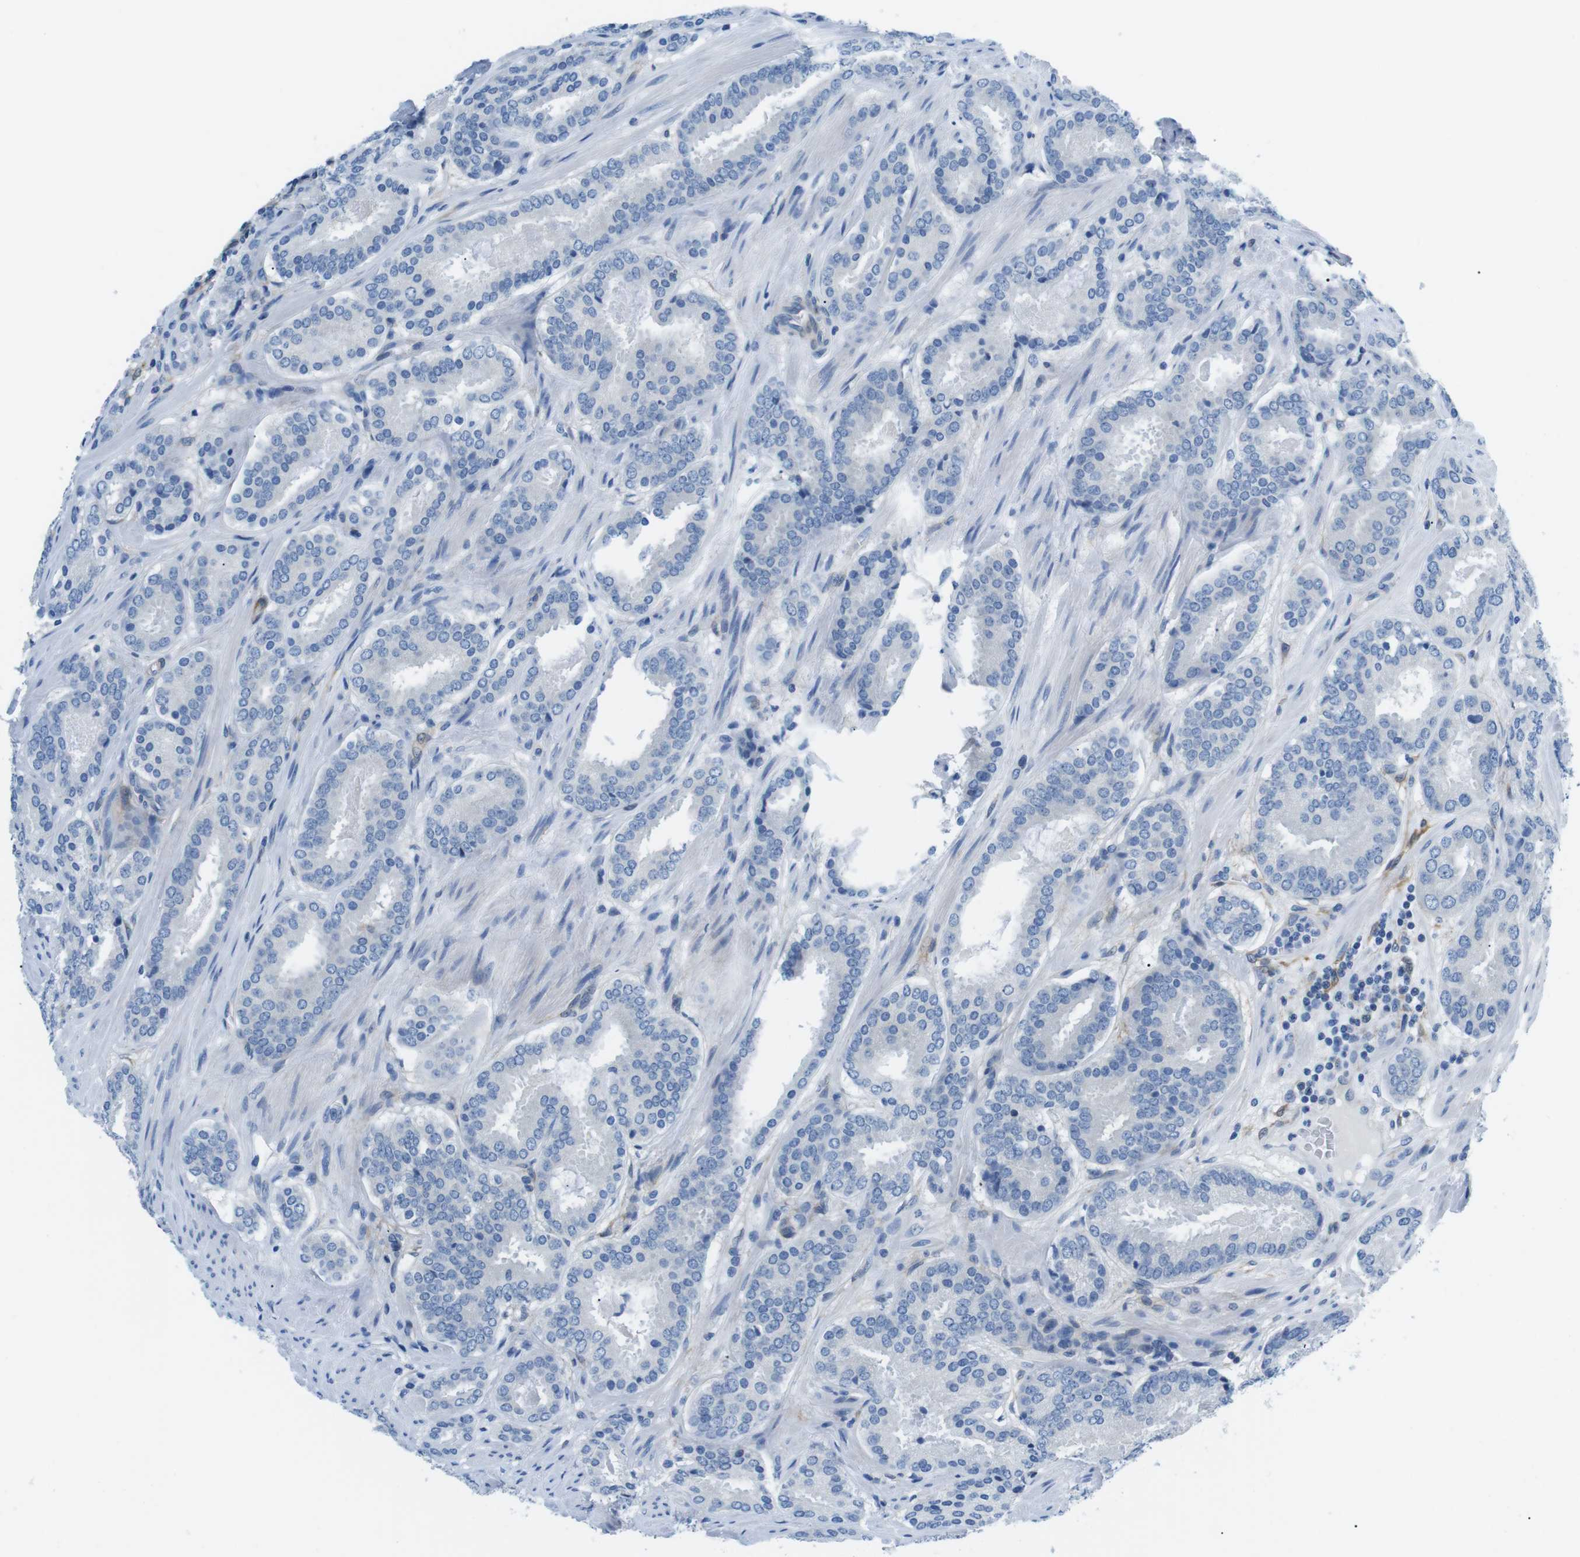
{"staining": {"intensity": "negative", "quantity": "none", "location": "none"}, "tissue": "prostate cancer", "cell_type": "Tumor cells", "image_type": "cancer", "snomed": [{"axis": "morphology", "description": "Adenocarcinoma, Low grade"}, {"axis": "topography", "description": "Prostate"}], "caption": "A histopathology image of prostate cancer (low-grade adenocarcinoma) stained for a protein shows no brown staining in tumor cells.", "gene": "PHLDA1", "patient": {"sex": "male", "age": 69}}